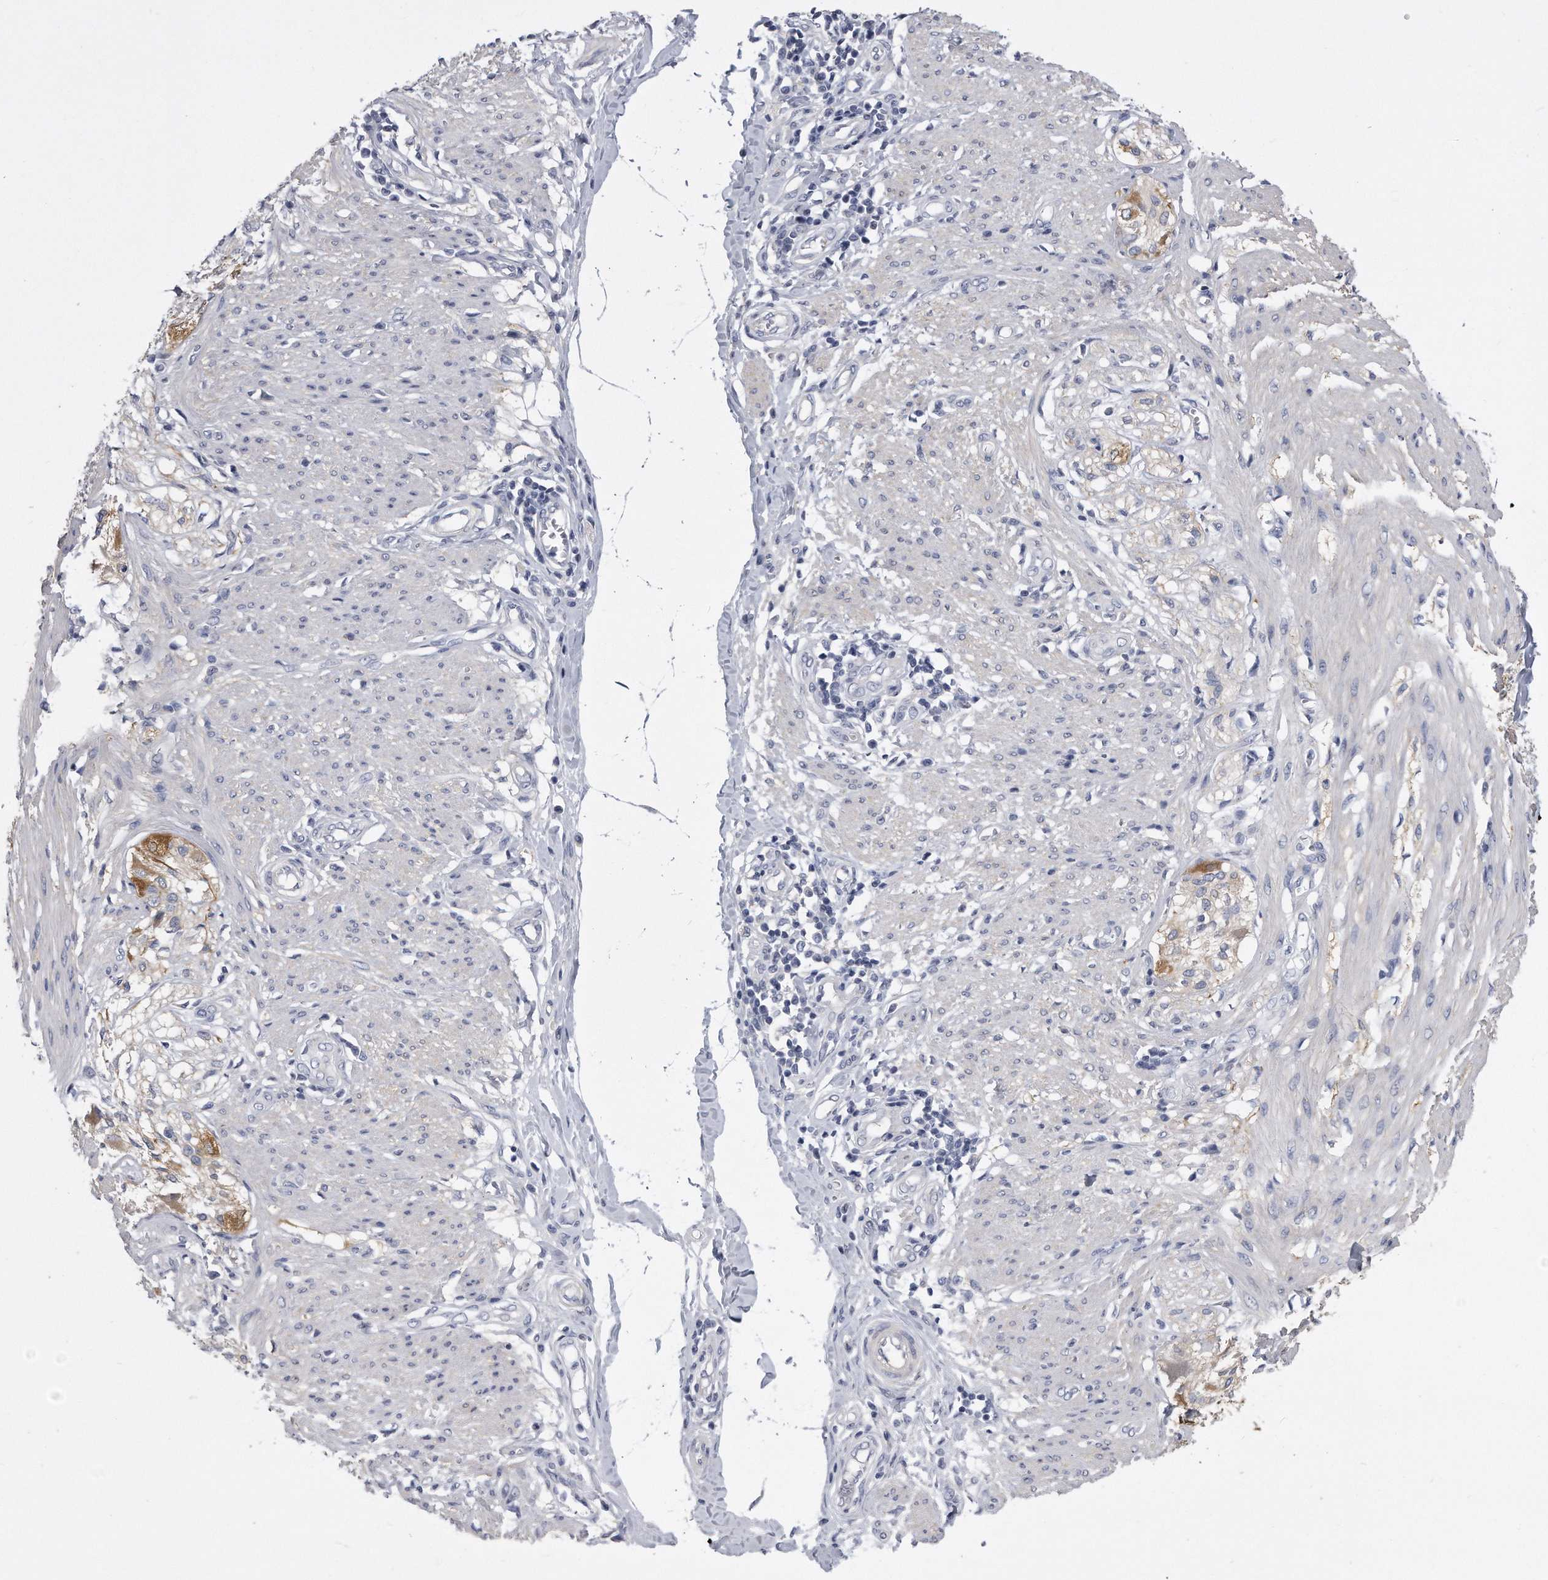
{"staining": {"intensity": "negative", "quantity": "none", "location": "none"}, "tissue": "smooth muscle", "cell_type": "Smooth muscle cells", "image_type": "normal", "snomed": [{"axis": "morphology", "description": "Normal tissue, NOS"}, {"axis": "morphology", "description": "Adenocarcinoma, NOS"}, {"axis": "topography", "description": "Colon"}, {"axis": "topography", "description": "Peripheral nerve tissue"}], "caption": "DAB (3,3'-diaminobenzidine) immunohistochemical staining of unremarkable human smooth muscle exhibits no significant expression in smooth muscle cells. (IHC, brightfield microscopy, high magnification).", "gene": "PYGB", "patient": {"sex": "male", "age": 14}}